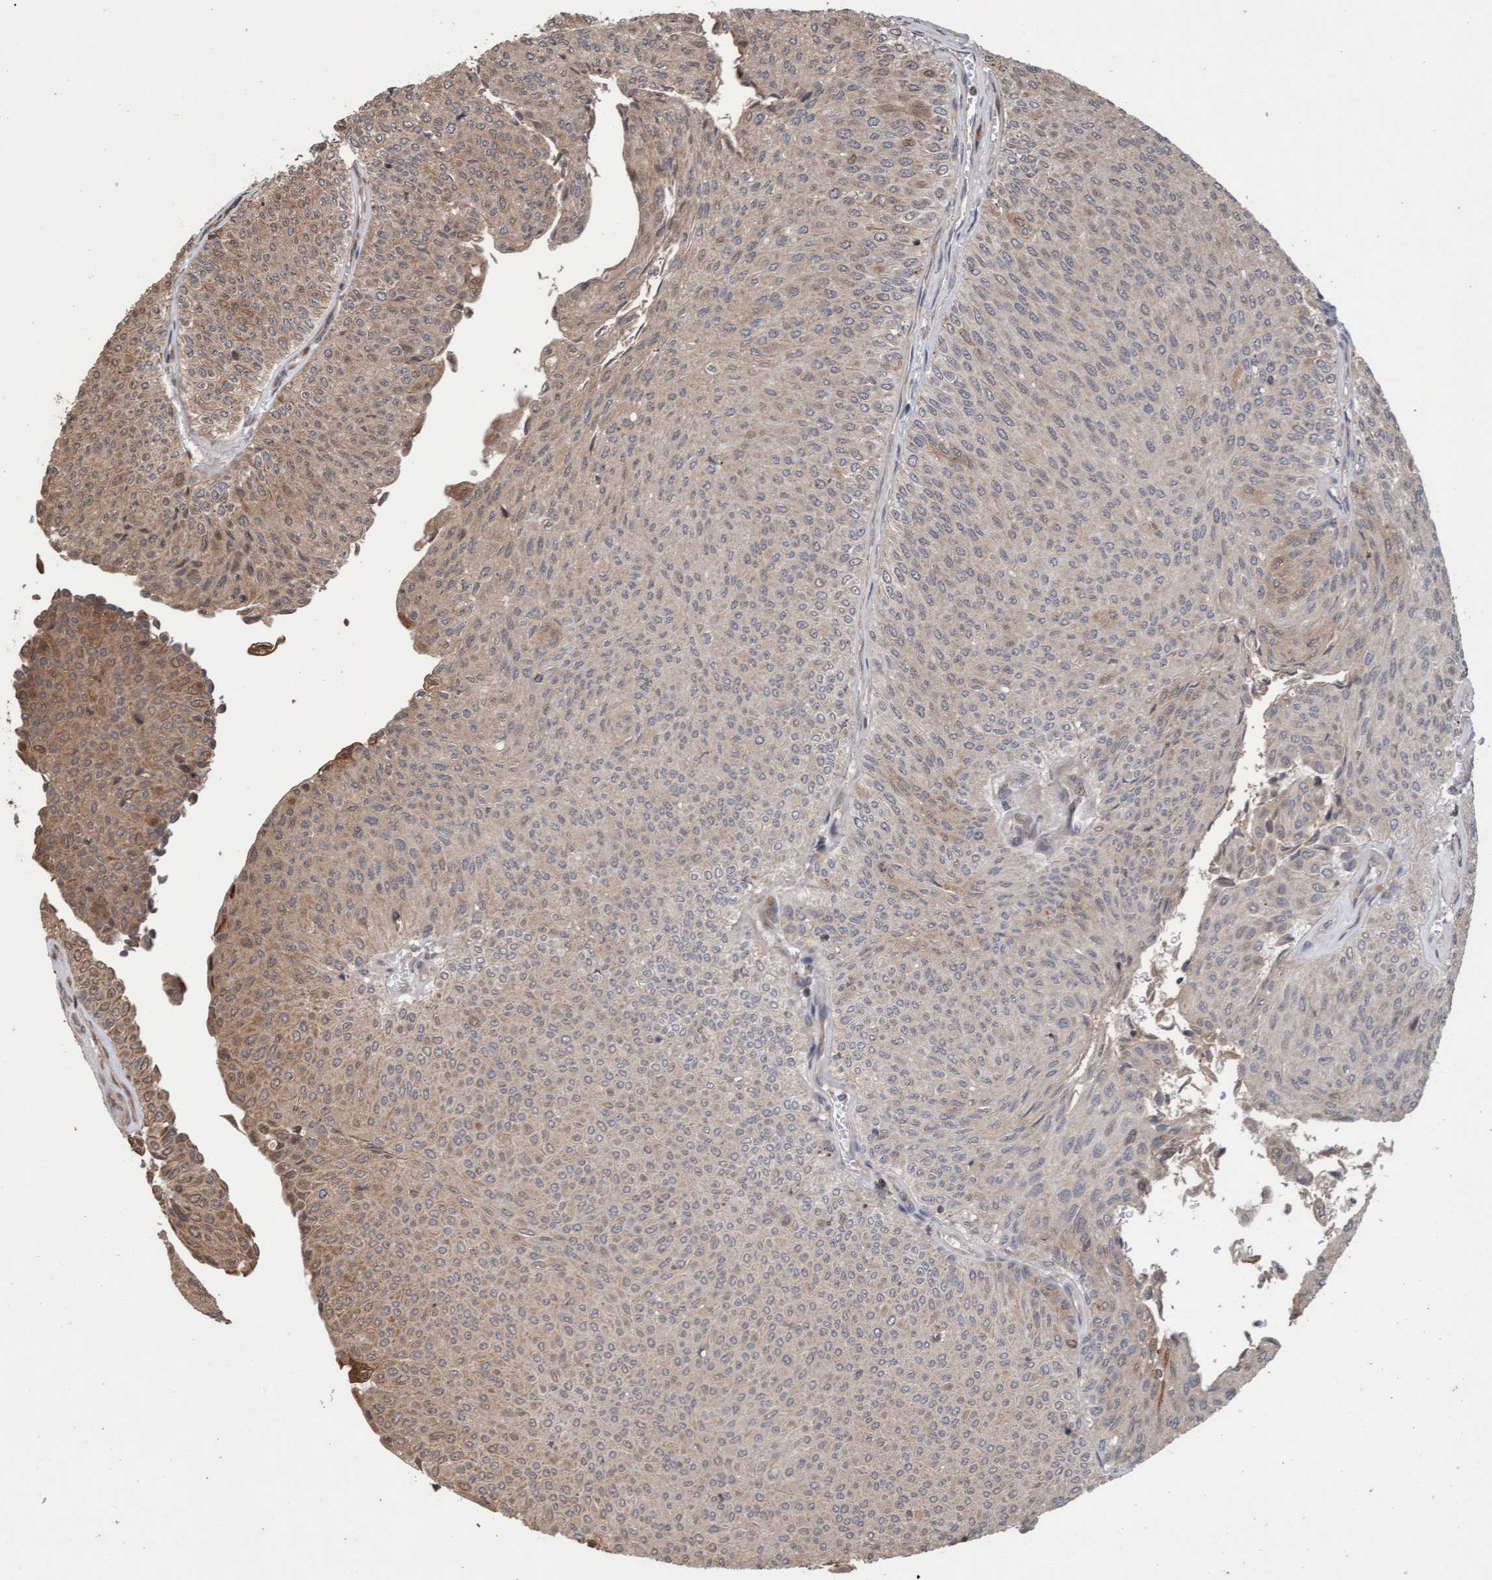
{"staining": {"intensity": "moderate", "quantity": ">75%", "location": "cytoplasmic/membranous"}, "tissue": "urothelial cancer", "cell_type": "Tumor cells", "image_type": "cancer", "snomed": [{"axis": "morphology", "description": "Urothelial carcinoma, Low grade"}, {"axis": "topography", "description": "Urinary bladder"}], "caption": "Immunohistochemical staining of urothelial cancer shows medium levels of moderate cytoplasmic/membranous protein staining in approximately >75% of tumor cells.", "gene": "PECR", "patient": {"sex": "male", "age": 78}}